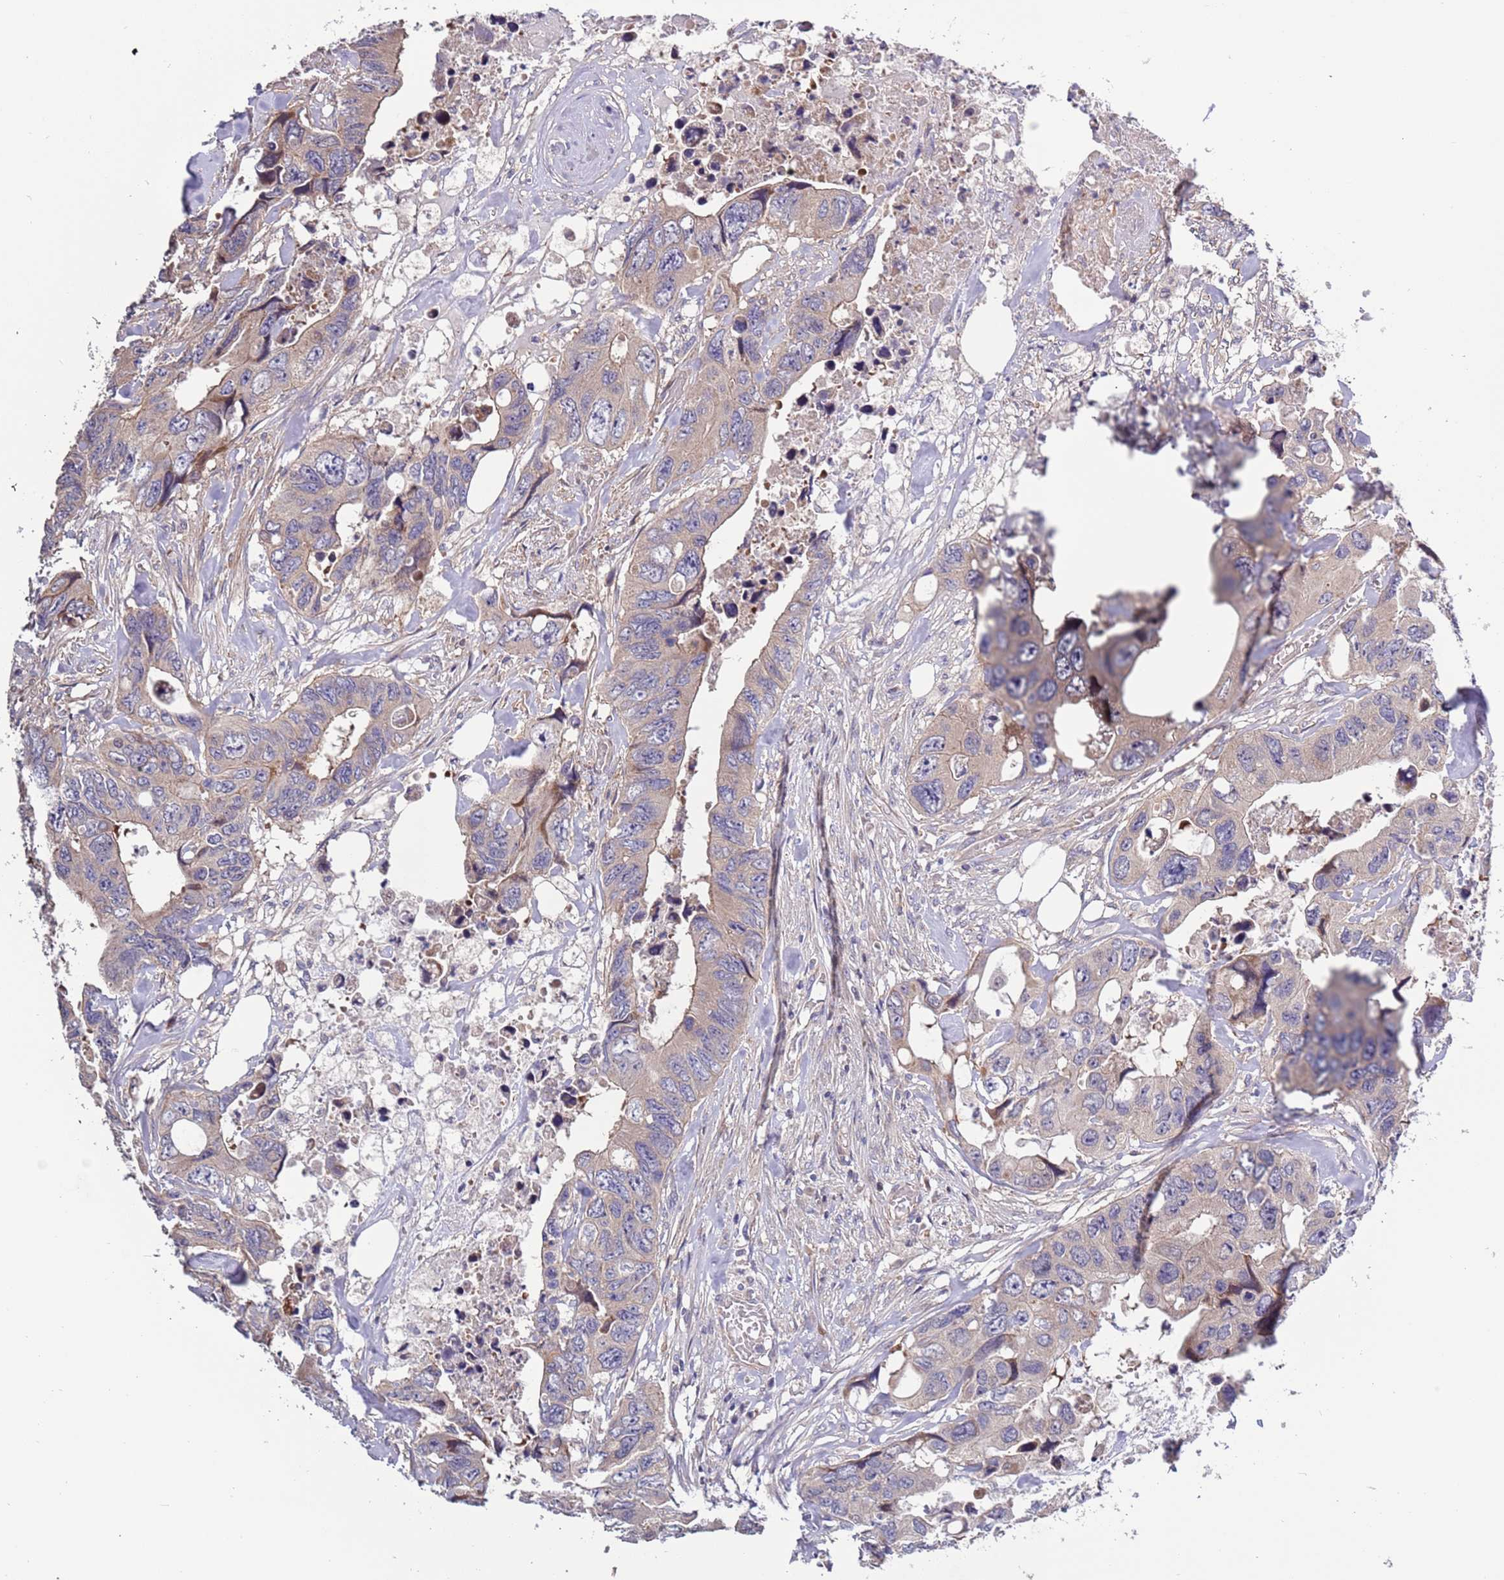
{"staining": {"intensity": "weak", "quantity": "25%-75%", "location": "cytoplasmic/membranous"}, "tissue": "colorectal cancer", "cell_type": "Tumor cells", "image_type": "cancer", "snomed": [{"axis": "morphology", "description": "Adenocarcinoma, NOS"}, {"axis": "topography", "description": "Rectum"}], "caption": "Immunohistochemistry (DAB (3,3'-diaminobenzidine)) staining of human adenocarcinoma (colorectal) displays weak cytoplasmic/membranous protein expression in approximately 25%-75% of tumor cells. The staining was performed using DAB (3,3'-diaminobenzidine) to visualize the protein expression in brown, while the nuclei were stained in blue with hematoxylin (Magnification: 20x).", "gene": "LAMB4", "patient": {"sex": "male", "age": 57}}